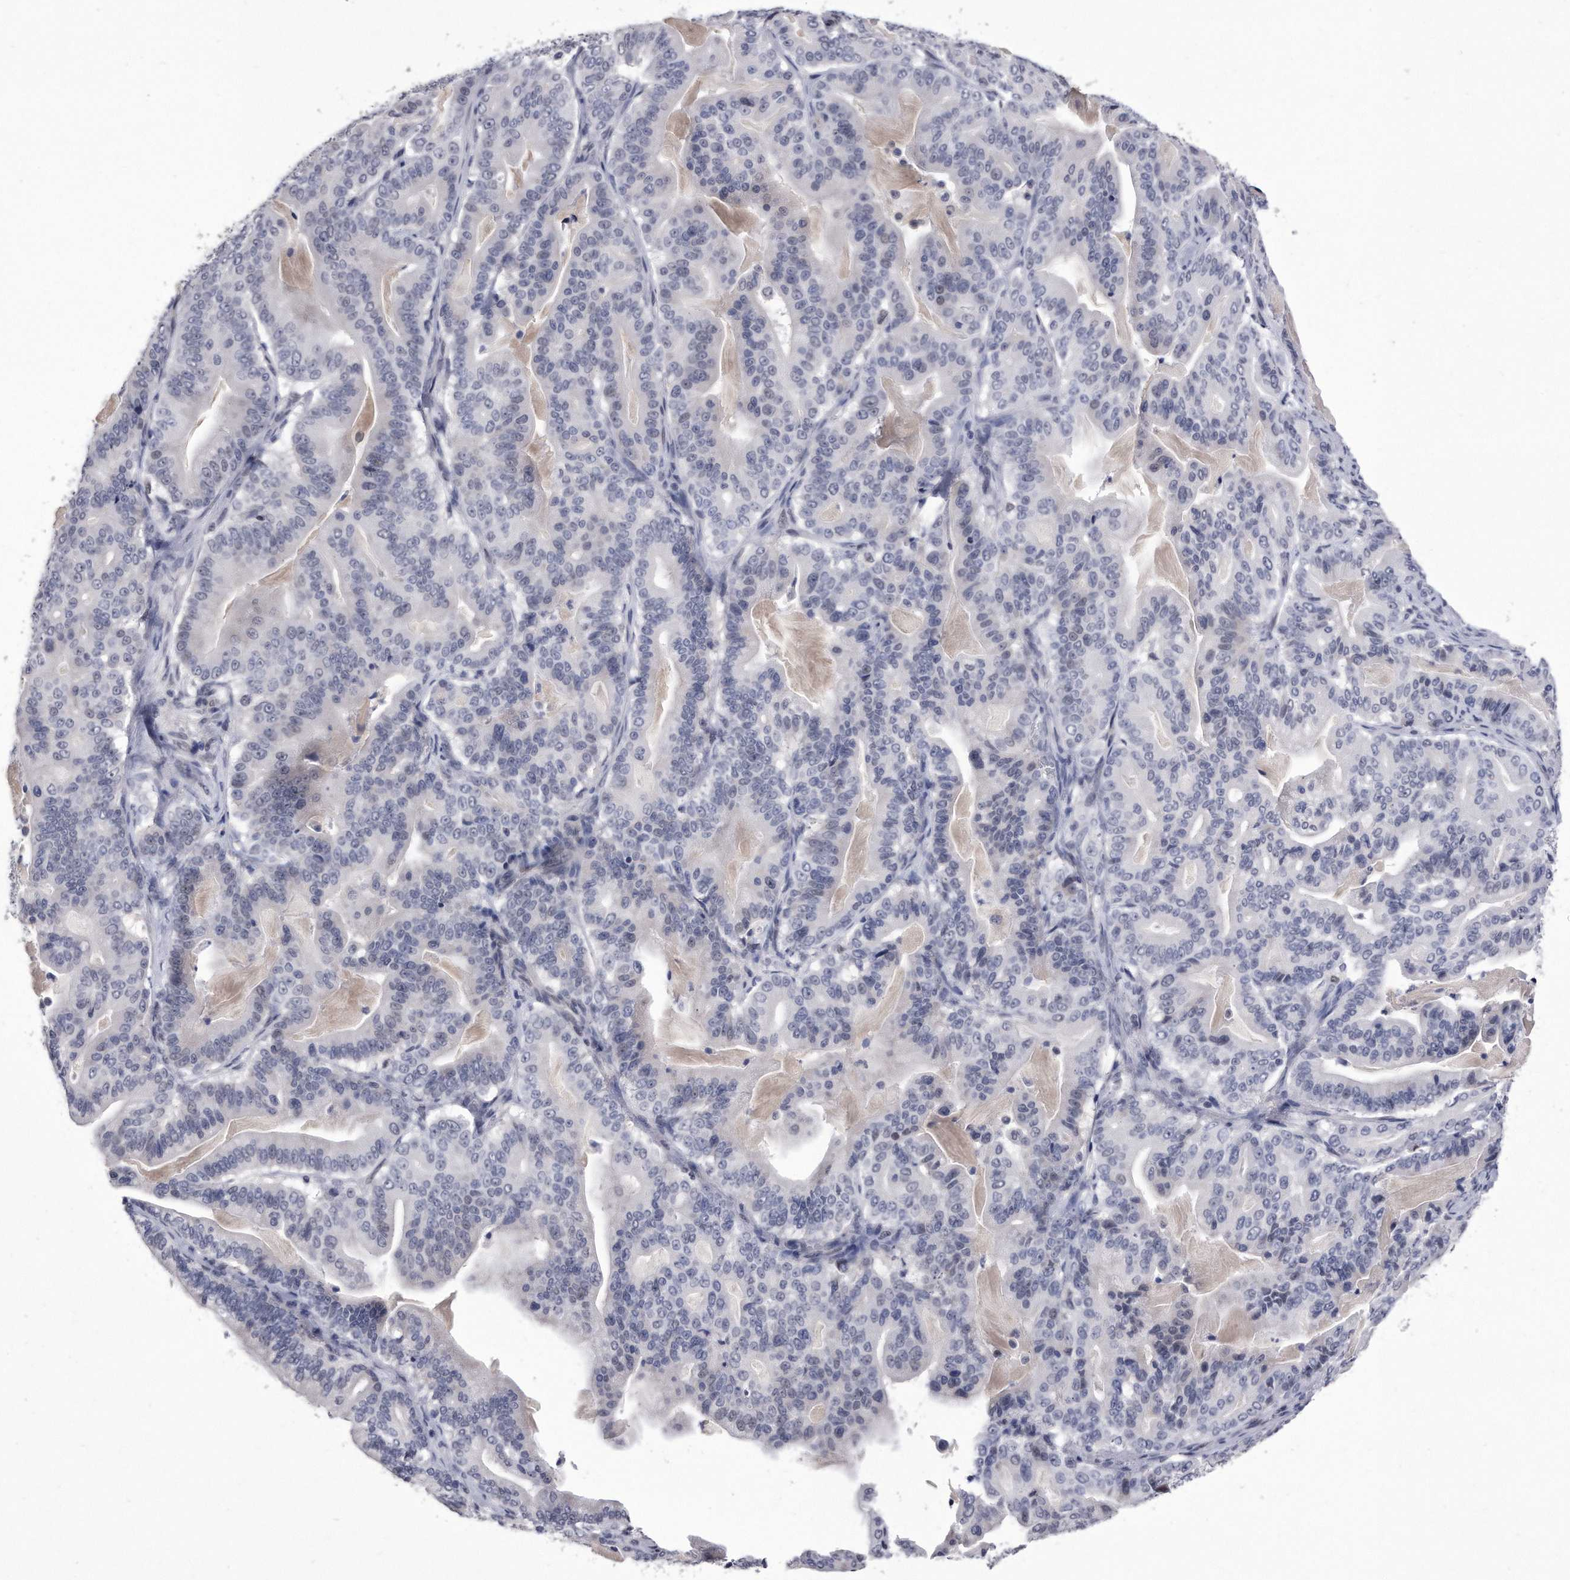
{"staining": {"intensity": "negative", "quantity": "none", "location": "none"}, "tissue": "pancreatic cancer", "cell_type": "Tumor cells", "image_type": "cancer", "snomed": [{"axis": "morphology", "description": "Adenocarcinoma, NOS"}, {"axis": "topography", "description": "Pancreas"}], "caption": "A high-resolution photomicrograph shows immunohistochemistry (IHC) staining of pancreatic cancer, which displays no significant positivity in tumor cells.", "gene": "KCTD8", "patient": {"sex": "male", "age": 63}}